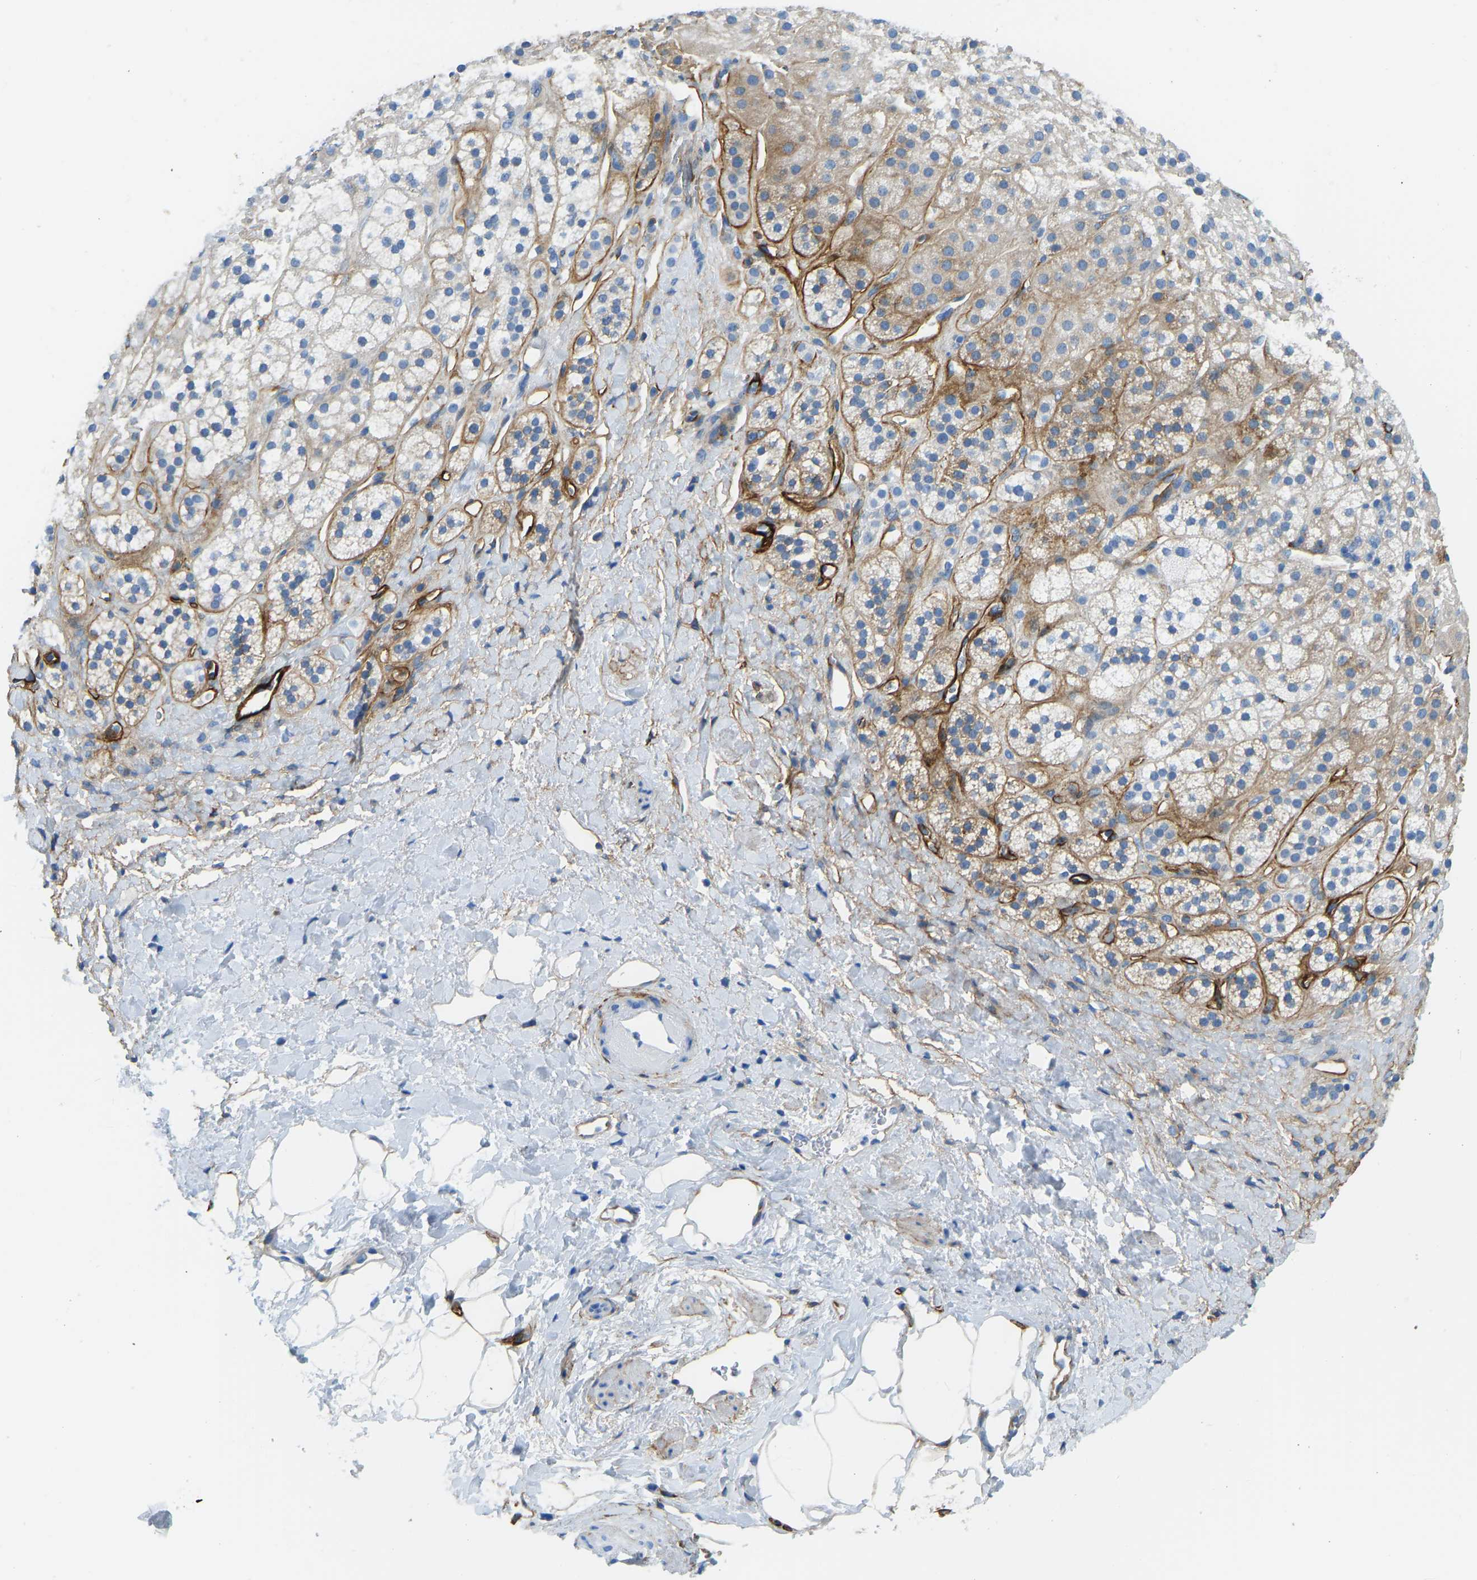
{"staining": {"intensity": "moderate", "quantity": "25%-75%", "location": "cytoplasmic/membranous"}, "tissue": "adrenal gland", "cell_type": "Glandular cells", "image_type": "normal", "snomed": [{"axis": "morphology", "description": "Normal tissue, NOS"}, {"axis": "topography", "description": "Adrenal gland"}], "caption": "Adrenal gland stained with DAB (3,3'-diaminobenzidine) immunohistochemistry reveals medium levels of moderate cytoplasmic/membranous staining in about 25%-75% of glandular cells.", "gene": "COL15A1", "patient": {"sex": "male", "age": 56}}